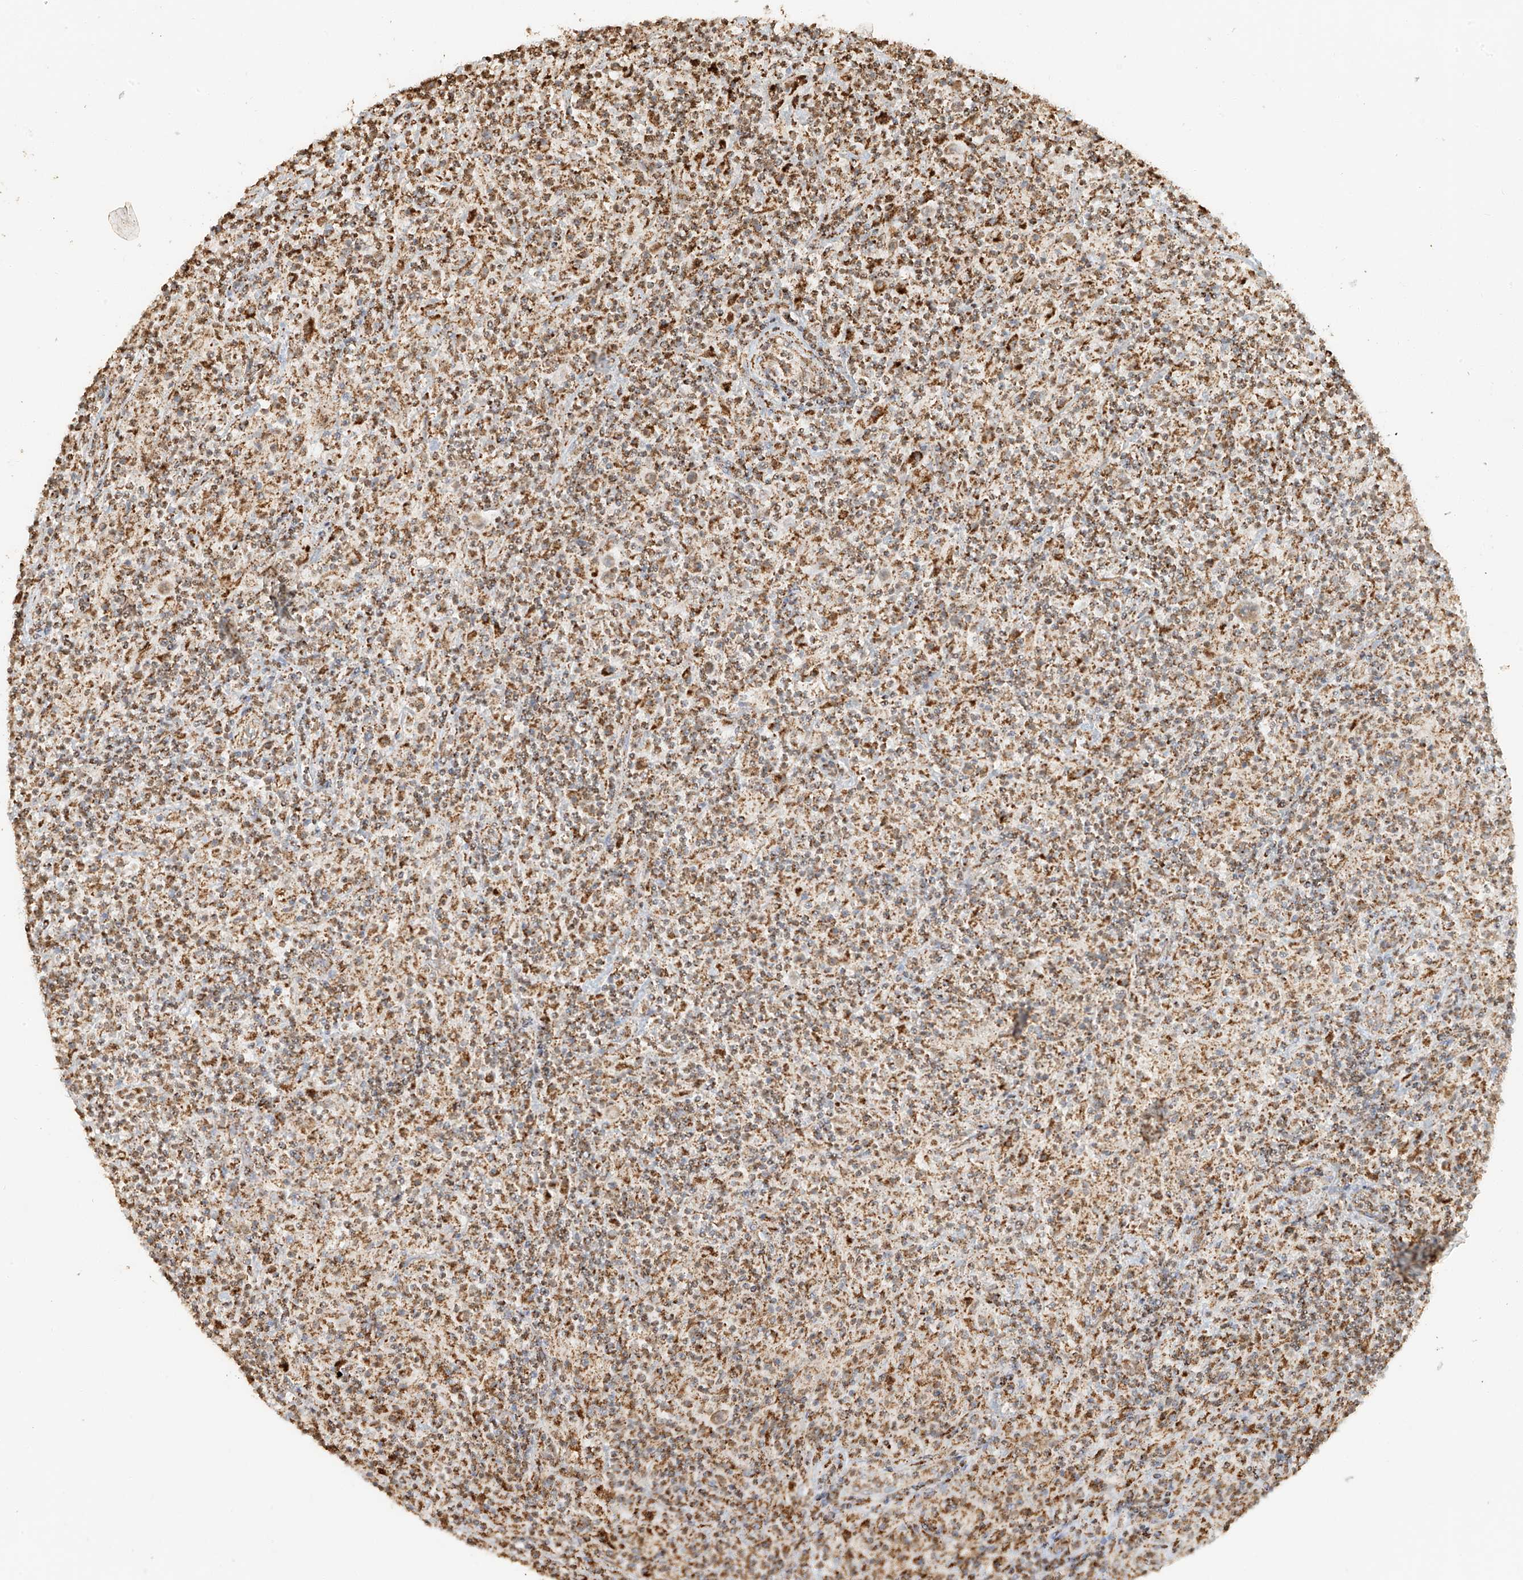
{"staining": {"intensity": "weak", "quantity": ">75%", "location": "cytoplasmic/membranous"}, "tissue": "lymphoma", "cell_type": "Tumor cells", "image_type": "cancer", "snomed": [{"axis": "morphology", "description": "Hodgkin's disease, NOS"}, {"axis": "topography", "description": "Lymph node"}], "caption": "Weak cytoplasmic/membranous staining for a protein is seen in approximately >75% of tumor cells of Hodgkin's disease using immunohistochemistry.", "gene": "MIPEP", "patient": {"sex": "male", "age": 70}}